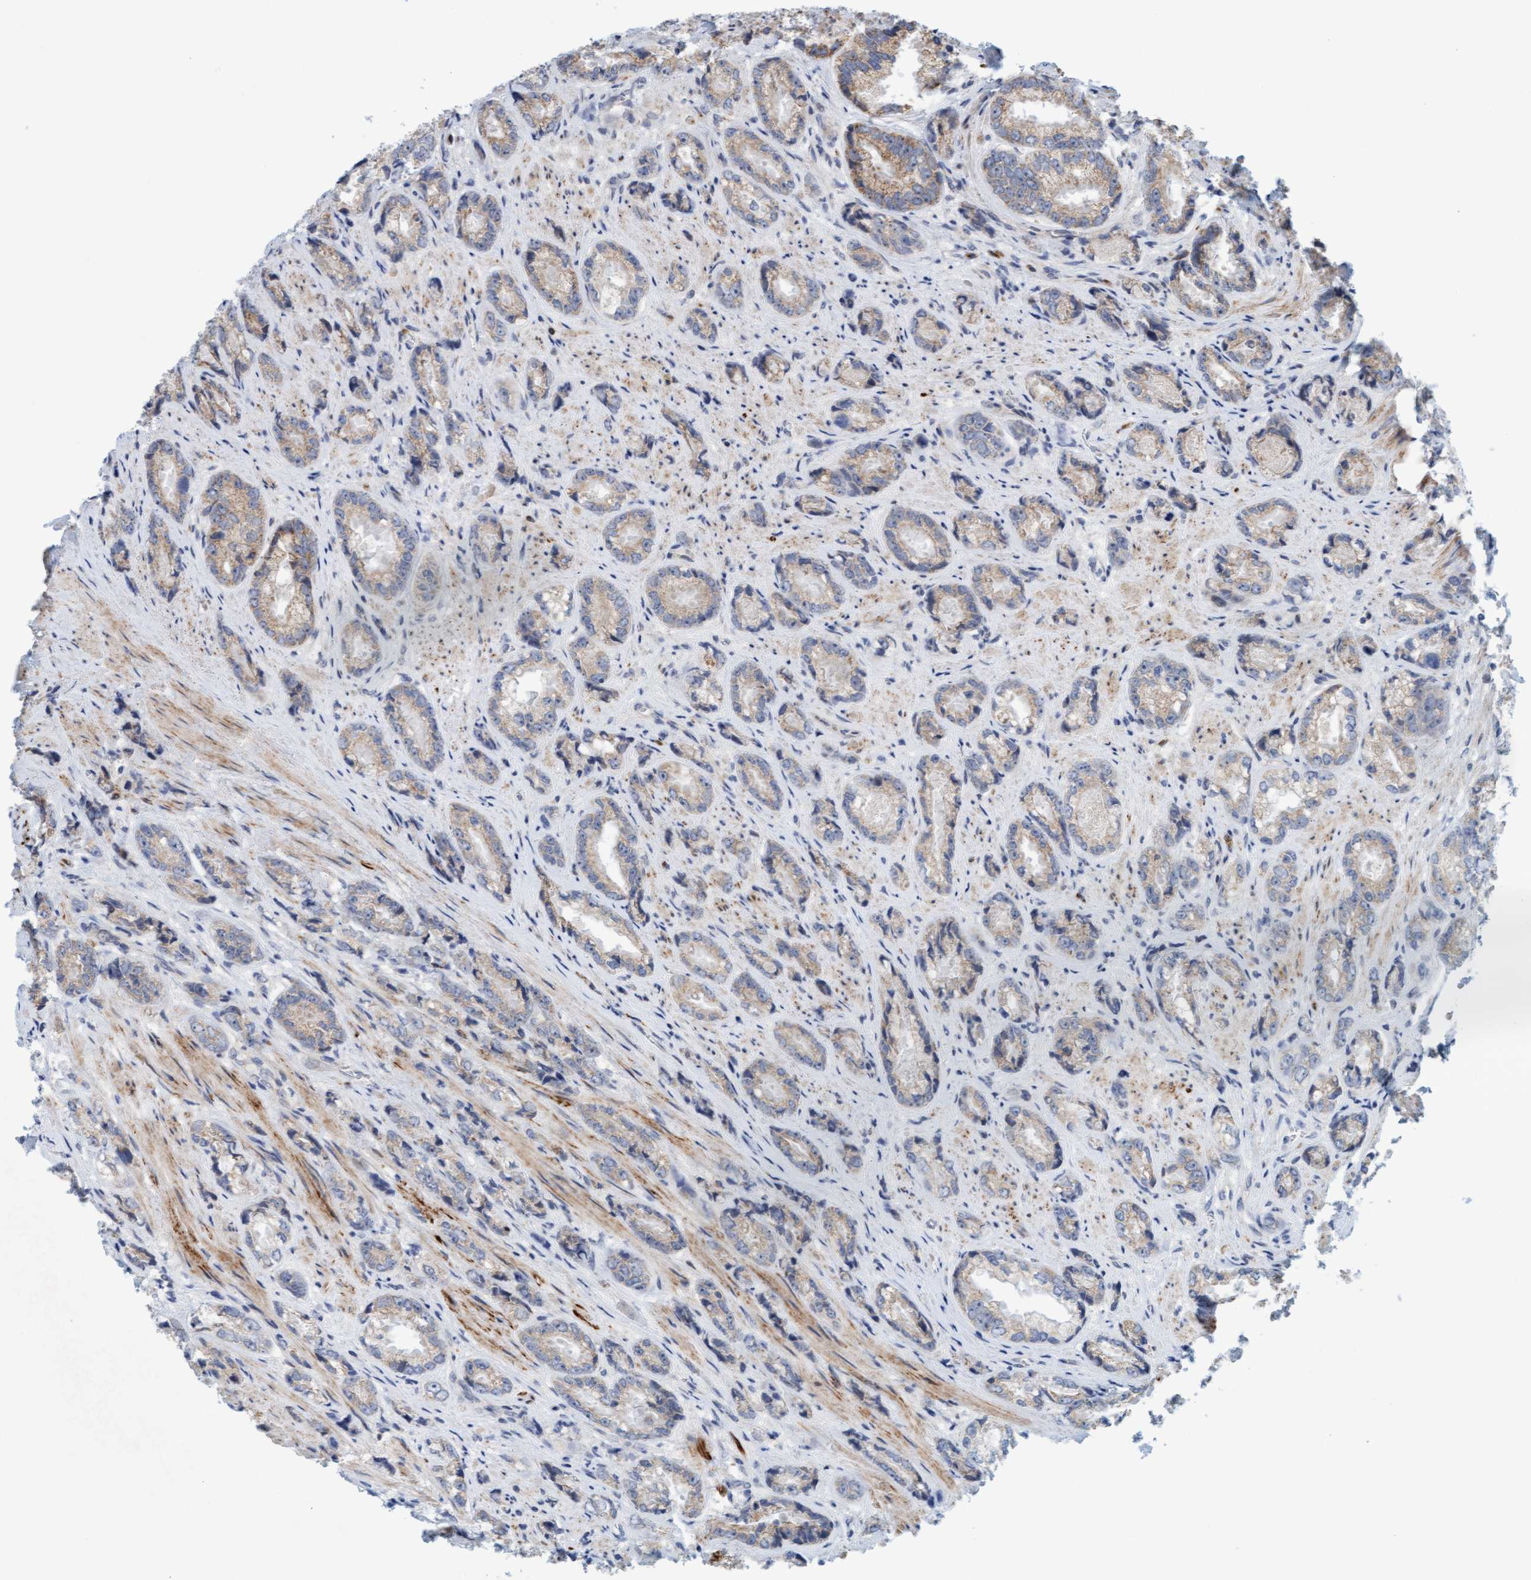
{"staining": {"intensity": "weak", "quantity": "25%-75%", "location": "cytoplasmic/membranous"}, "tissue": "prostate cancer", "cell_type": "Tumor cells", "image_type": "cancer", "snomed": [{"axis": "morphology", "description": "Adenocarcinoma, High grade"}, {"axis": "topography", "description": "Prostate"}], "caption": "The micrograph demonstrates staining of high-grade adenocarcinoma (prostate), revealing weak cytoplasmic/membranous protein staining (brown color) within tumor cells.", "gene": "ZC3H3", "patient": {"sex": "male", "age": 61}}